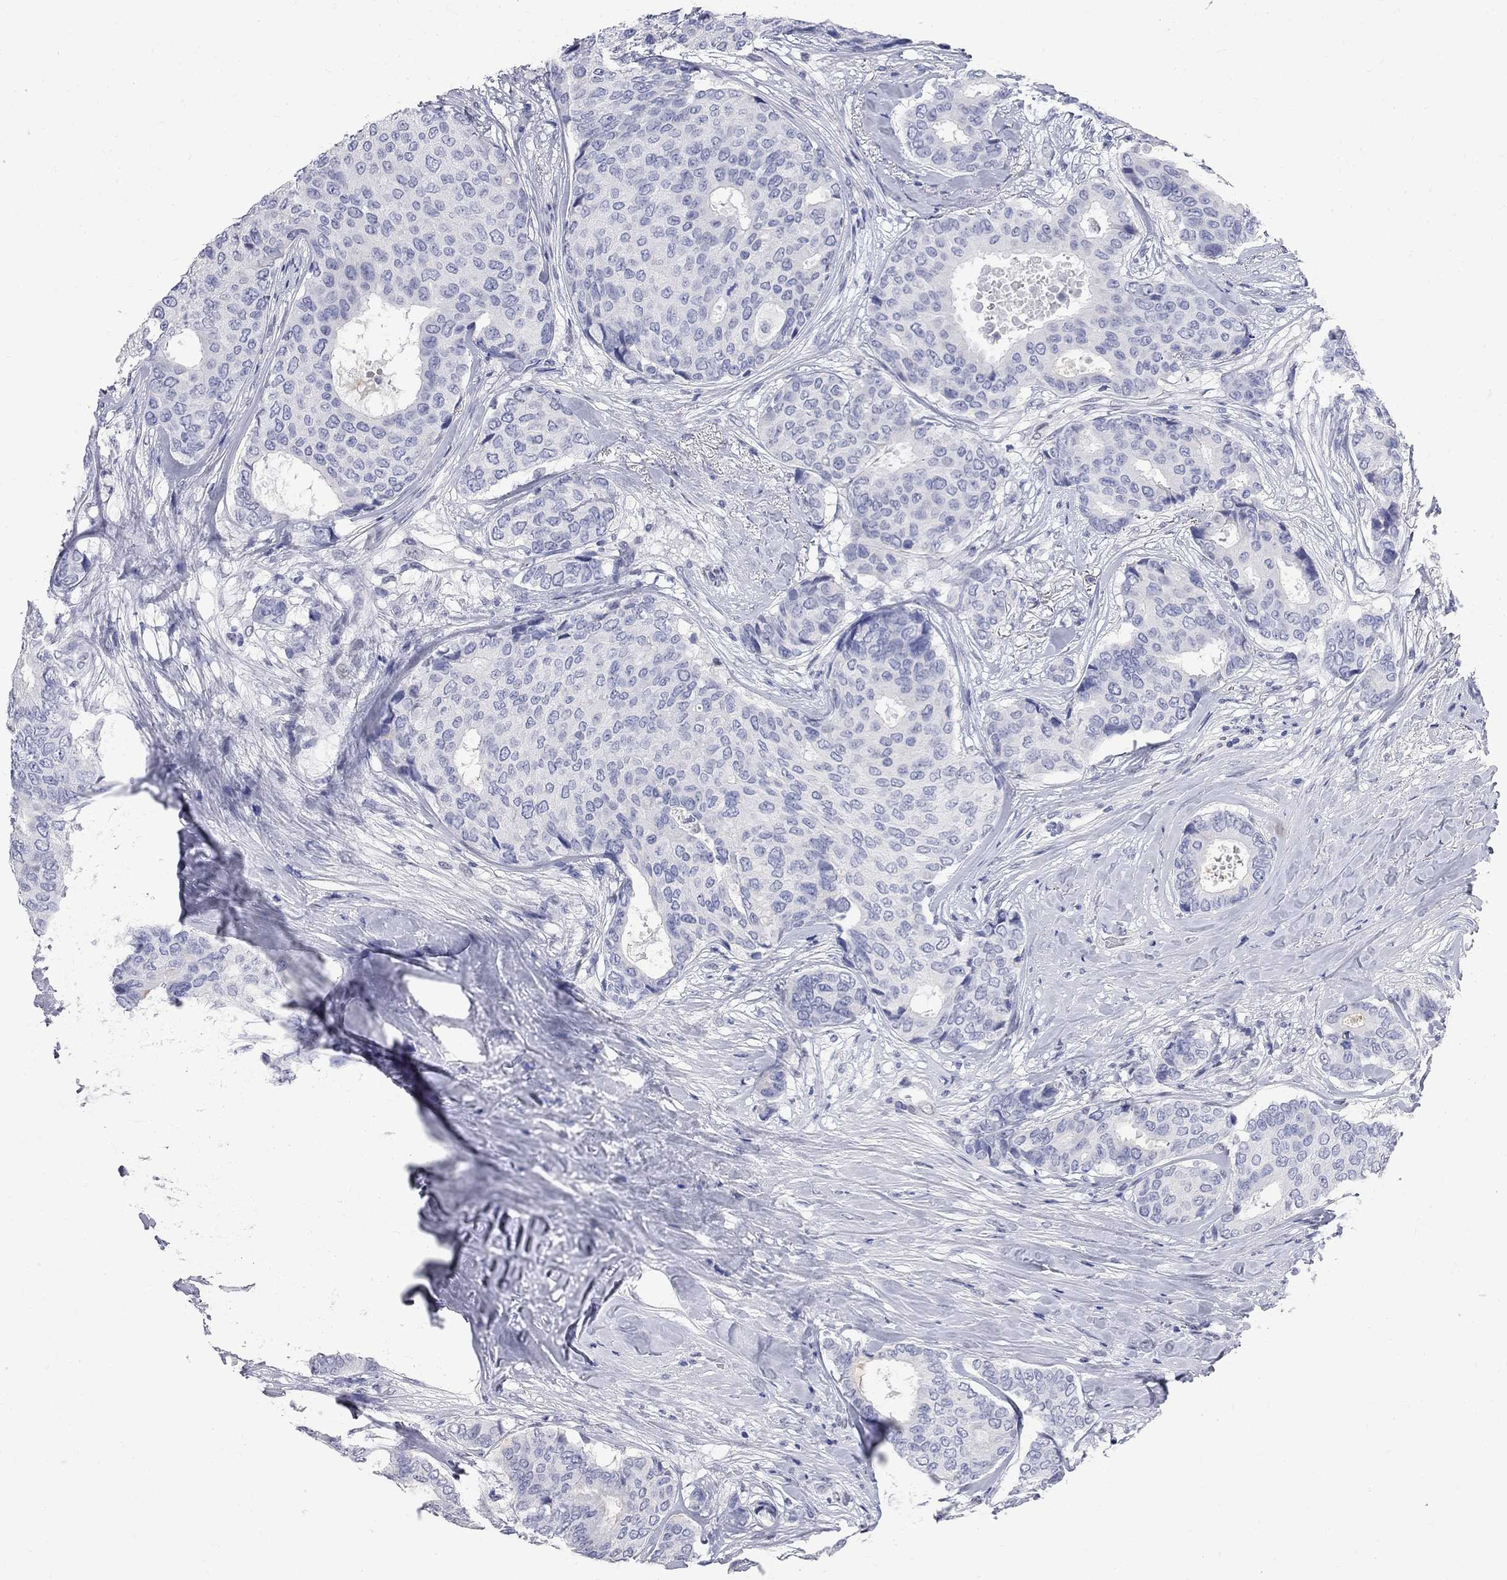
{"staining": {"intensity": "negative", "quantity": "none", "location": "none"}, "tissue": "breast cancer", "cell_type": "Tumor cells", "image_type": "cancer", "snomed": [{"axis": "morphology", "description": "Duct carcinoma"}, {"axis": "topography", "description": "Breast"}], "caption": "Image shows no protein expression in tumor cells of breast infiltrating ductal carcinoma tissue. The staining was performed using DAB to visualize the protein expression in brown, while the nuclei were stained in blue with hematoxylin (Magnification: 20x).", "gene": "BPIFB1", "patient": {"sex": "female", "age": 75}}